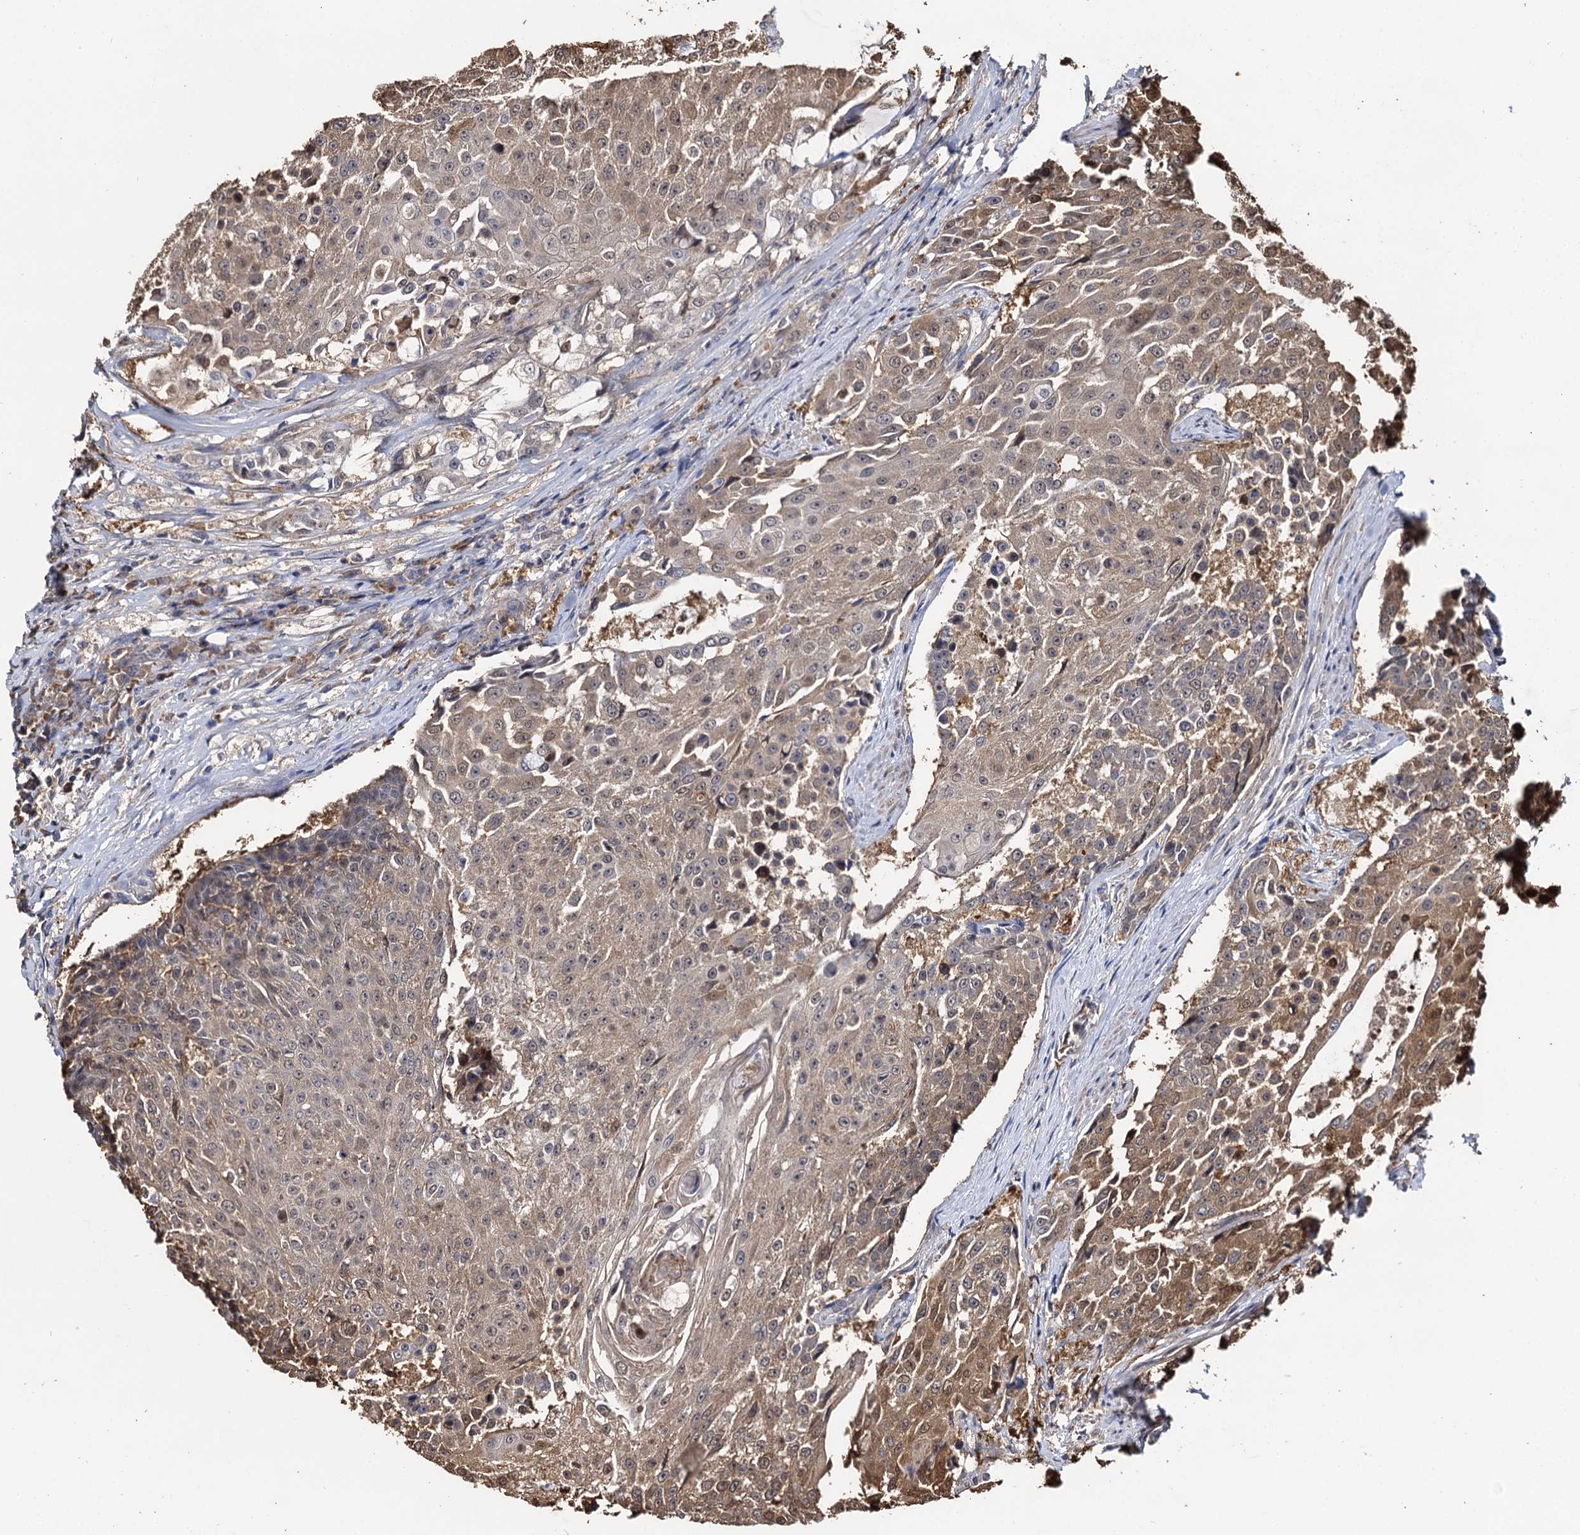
{"staining": {"intensity": "moderate", "quantity": "<25%", "location": "cytoplasmic/membranous,nuclear"}, "tissue": "urothelial cancer", "cell_type": "Tumor cells", "image_type": "cancer", "snomed": [{"axis": "morphology", "description": "Urothelial carcinoma, High grade"}, {"axis": "topography", "description": "Urinary bladder"}], "caption": "Urothelial cancer was stained to show a protein in brown. There is low levels of moderate cytoplasmic/membranous and nuclear expression in about <25% of tumor cells.", "gene": "SLC46A3", "patient": {"sex": "female", "age": 63}}